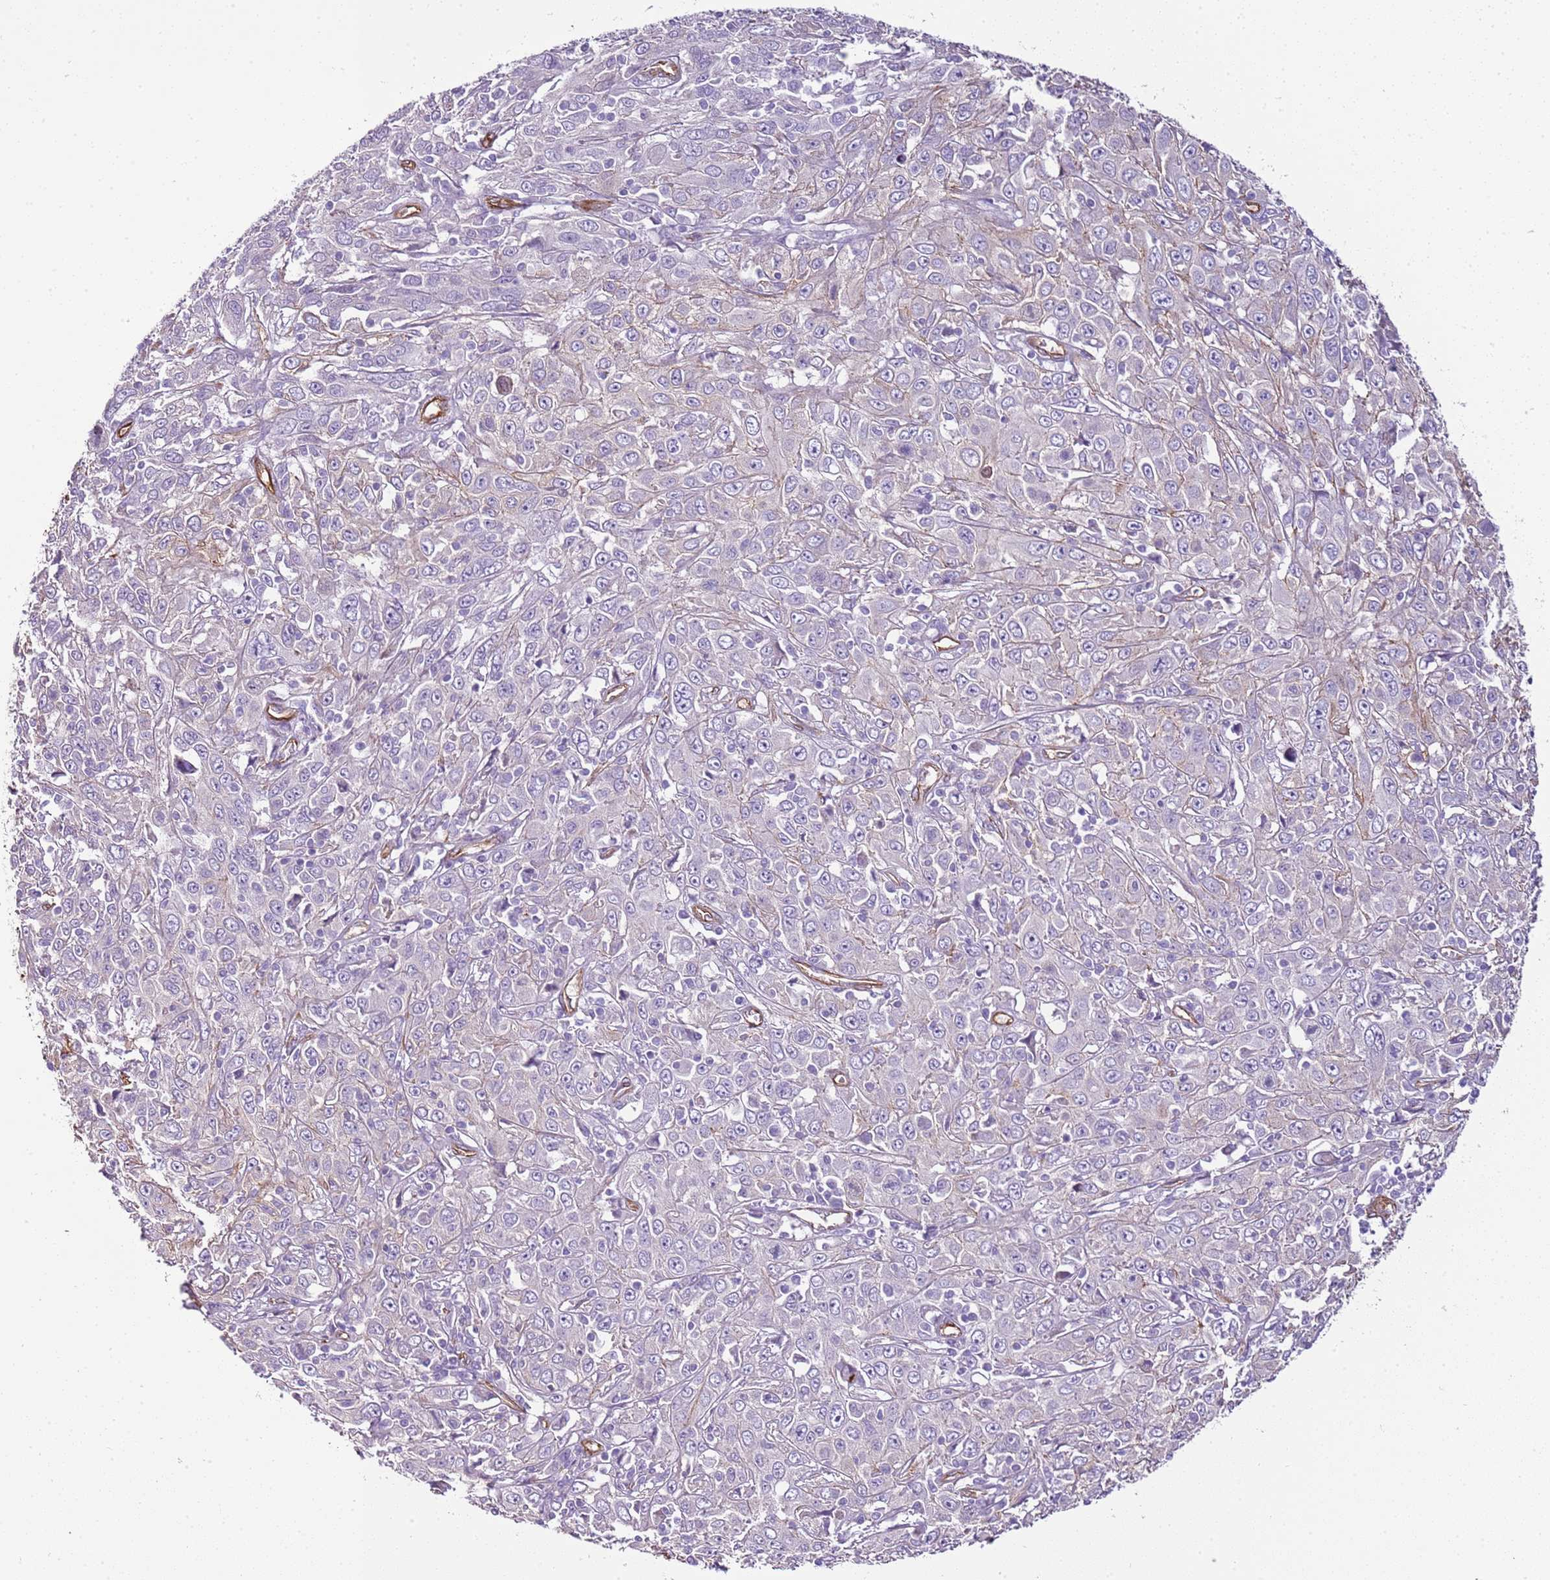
{"staining": {"intensity": "negative", "quantity": "none", "location": "none"}, "tissue": "cervical cancer", "cell_type": "Tumor cells", "image_type": "cancer", "snomed": [{"axis": "morphology", "description": "Squamous cell carcinoma, NOS"}, {"axis": "topography", "description": "Cervix"}], "caption": "Tumor cells are negative for protein expression in human squamous cell carcinoma (cervical). The staining is performed using DAB brown chromogen with nuclei counter-stained in using hematoxylin.", "gene": "CTDSPL", "patient": {"sex": "female", "age": 46}}